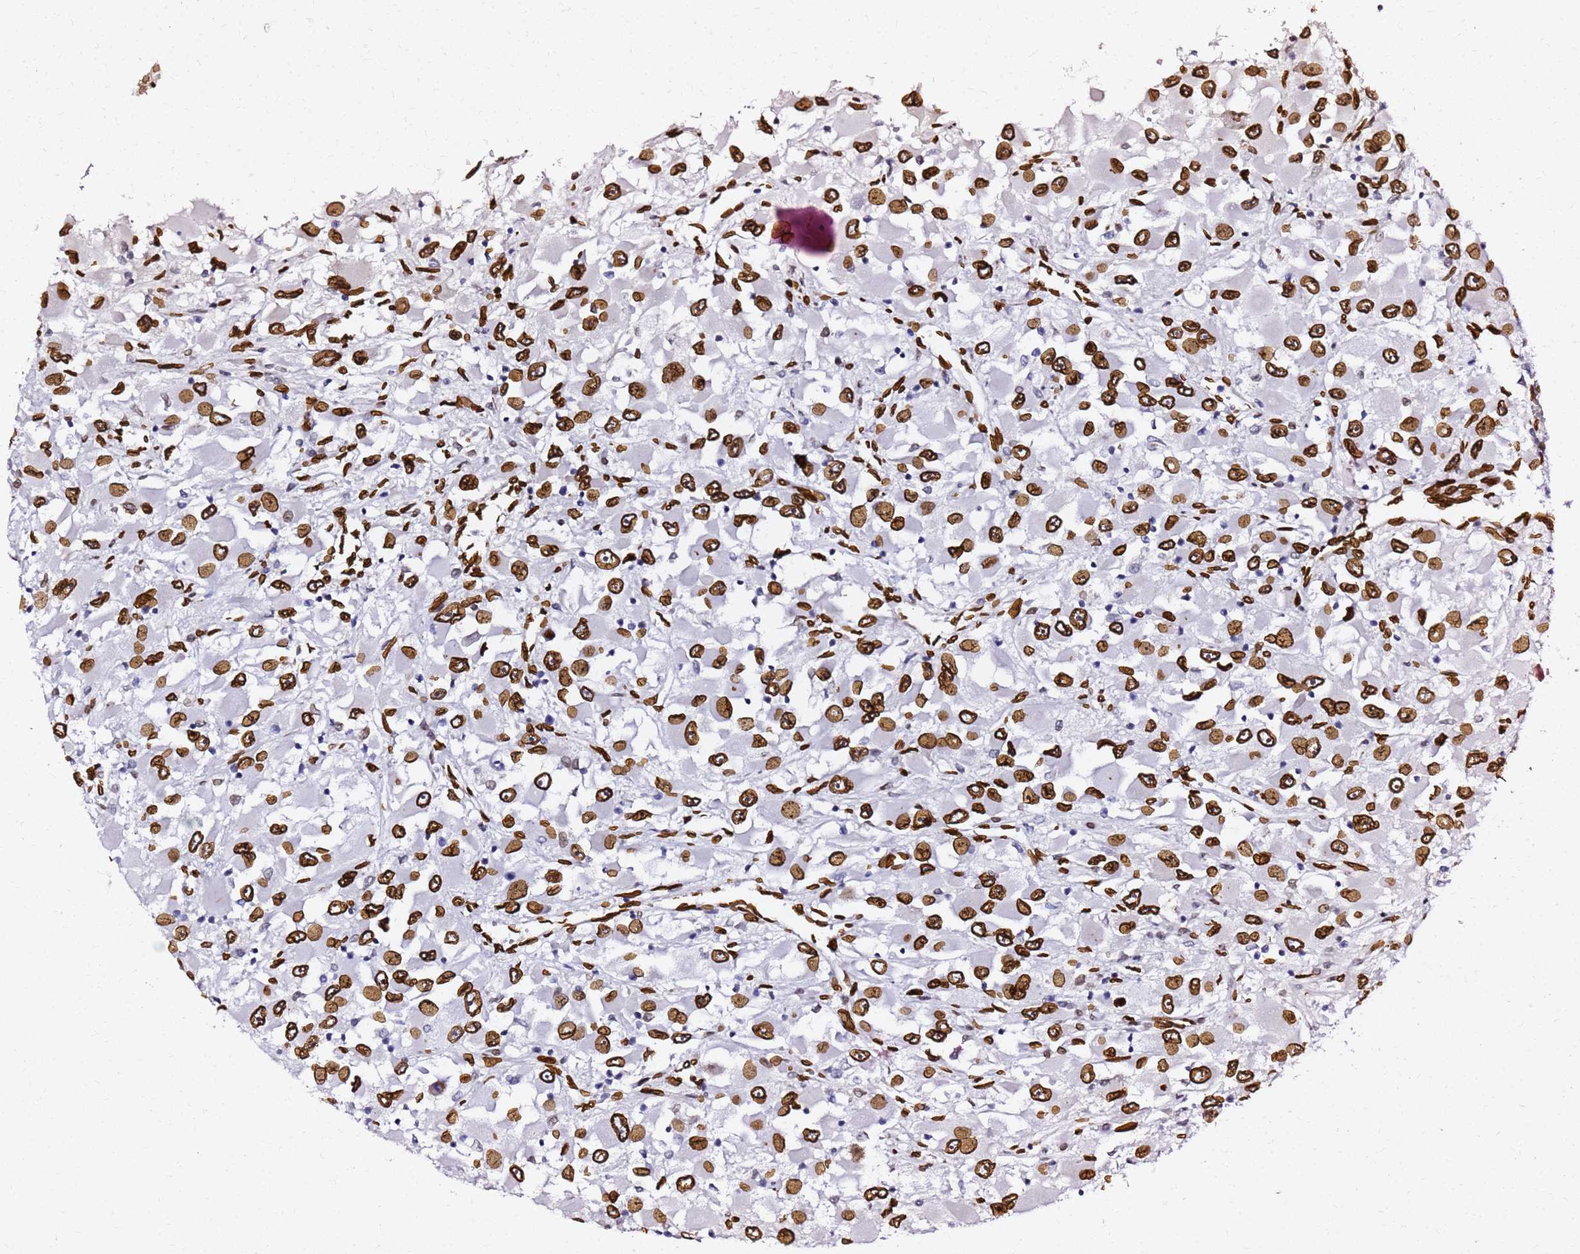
{"staining": {"intensity": "strong", "quantity": ">75%", "location": "cytoplasmic/membranous,nuclear"}, "tissue": "renal cancer", "cell_type": "Tumor cells", "image_type": "cancer", "snomed": [{"axis": "morphology", "description": "Adenocarcinoma, NOS"}, {"axis": "topography", "description": "Kidney"}], "caption": "Approximately >75% of tumor cells in adenocarcinoma (renal) display strong cytoplasmic/membranous and nuclear protein staining as visualized by brown immunohistochemical staining.", "gene": "C6orf141", "patient": {"sex": "female", "age": 52}}